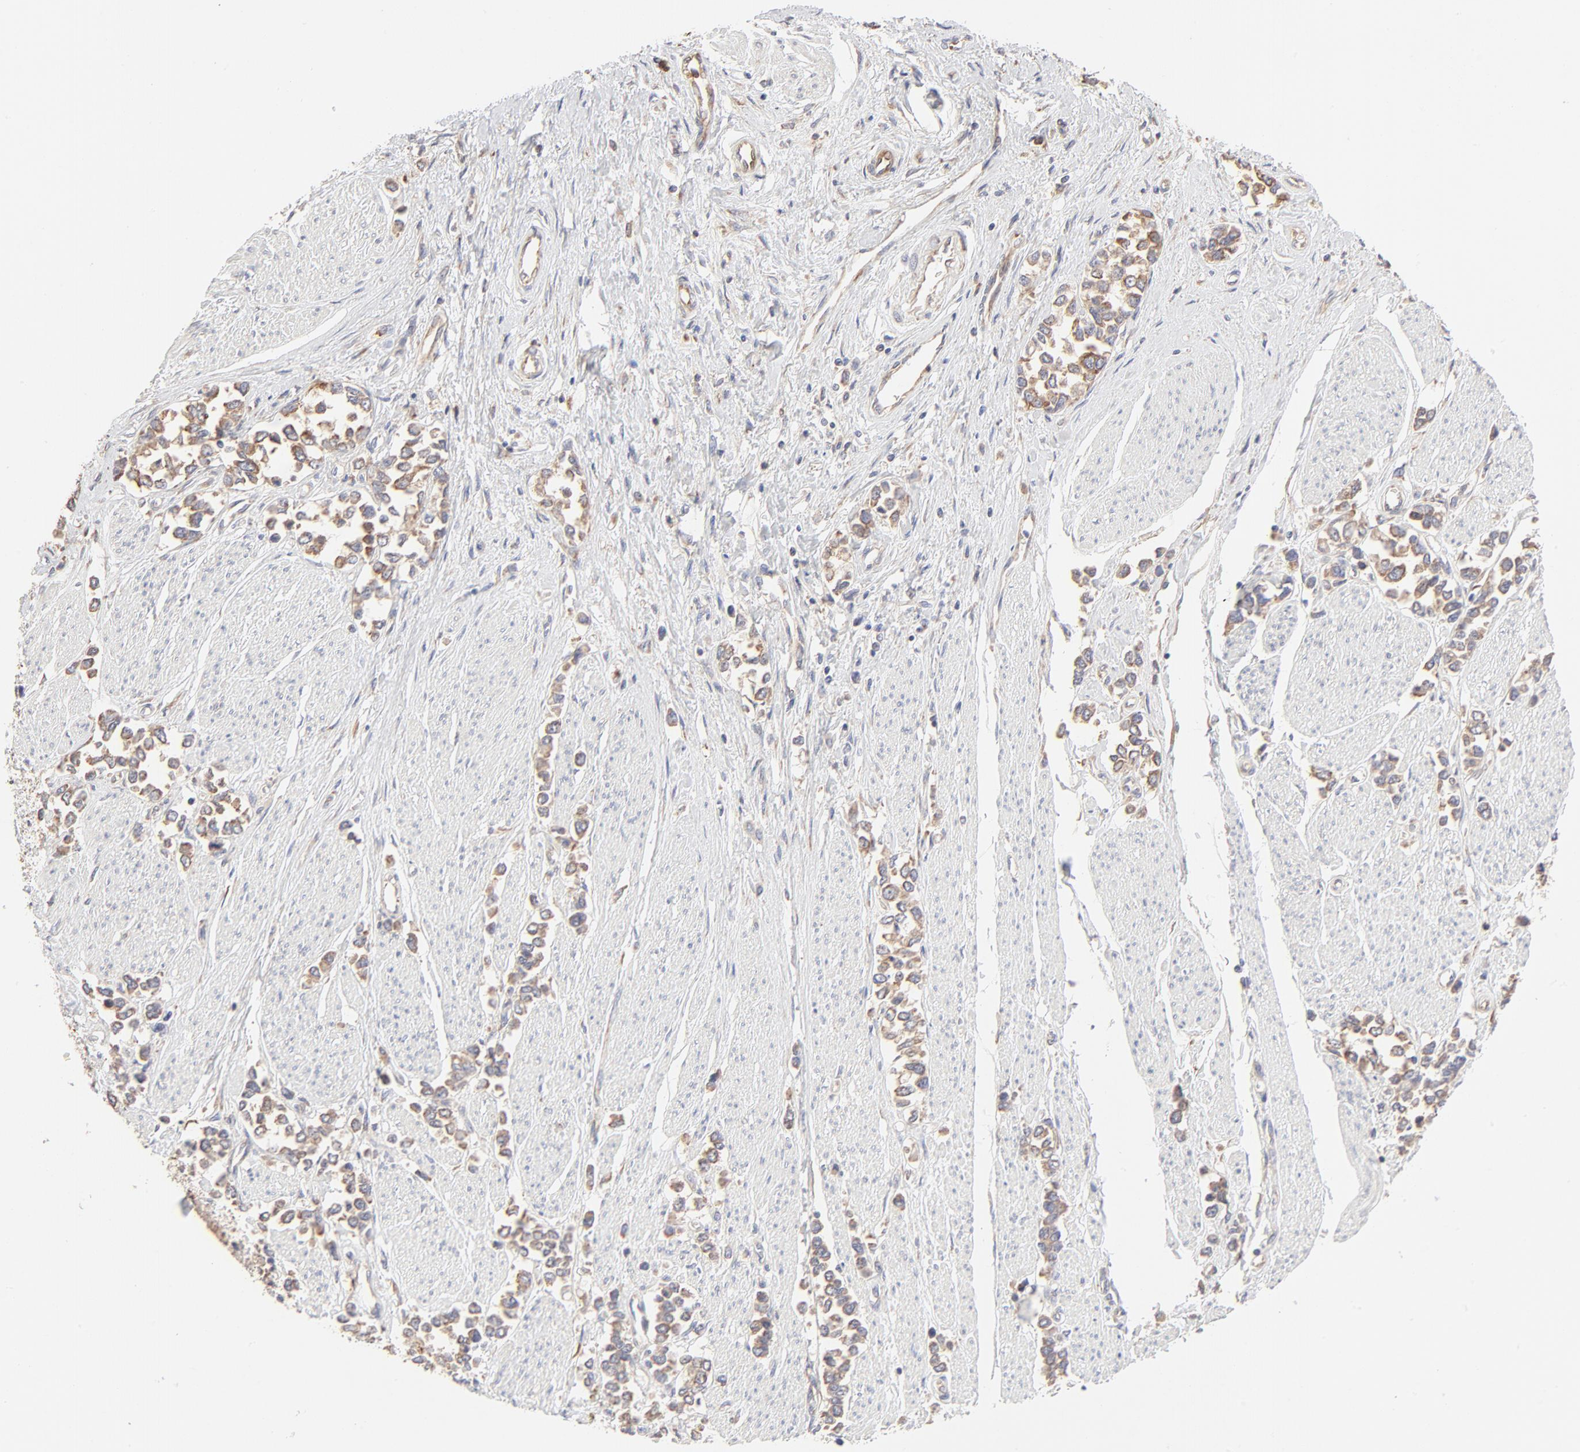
{"staining": {"intensity": "moderate", "quantity": ">75%", "location": "cytoplasmic/membranous"}, "tissue": "stomach cancer", "cell_type": "Tumor cells", "image_type": "cancer", "snomed": [{"axis": "morphology", "description": "Adenocarcinoma, NOS"}, {"axis": "topography", "description": "Stomach, upper"}], "caption": "Stomach cancer (adenocarcinoma) stained with a protein marker shows moderate staining in tumor cells.", "gene": "RPS20", "patient": {"sex": "male", "age": 76}}